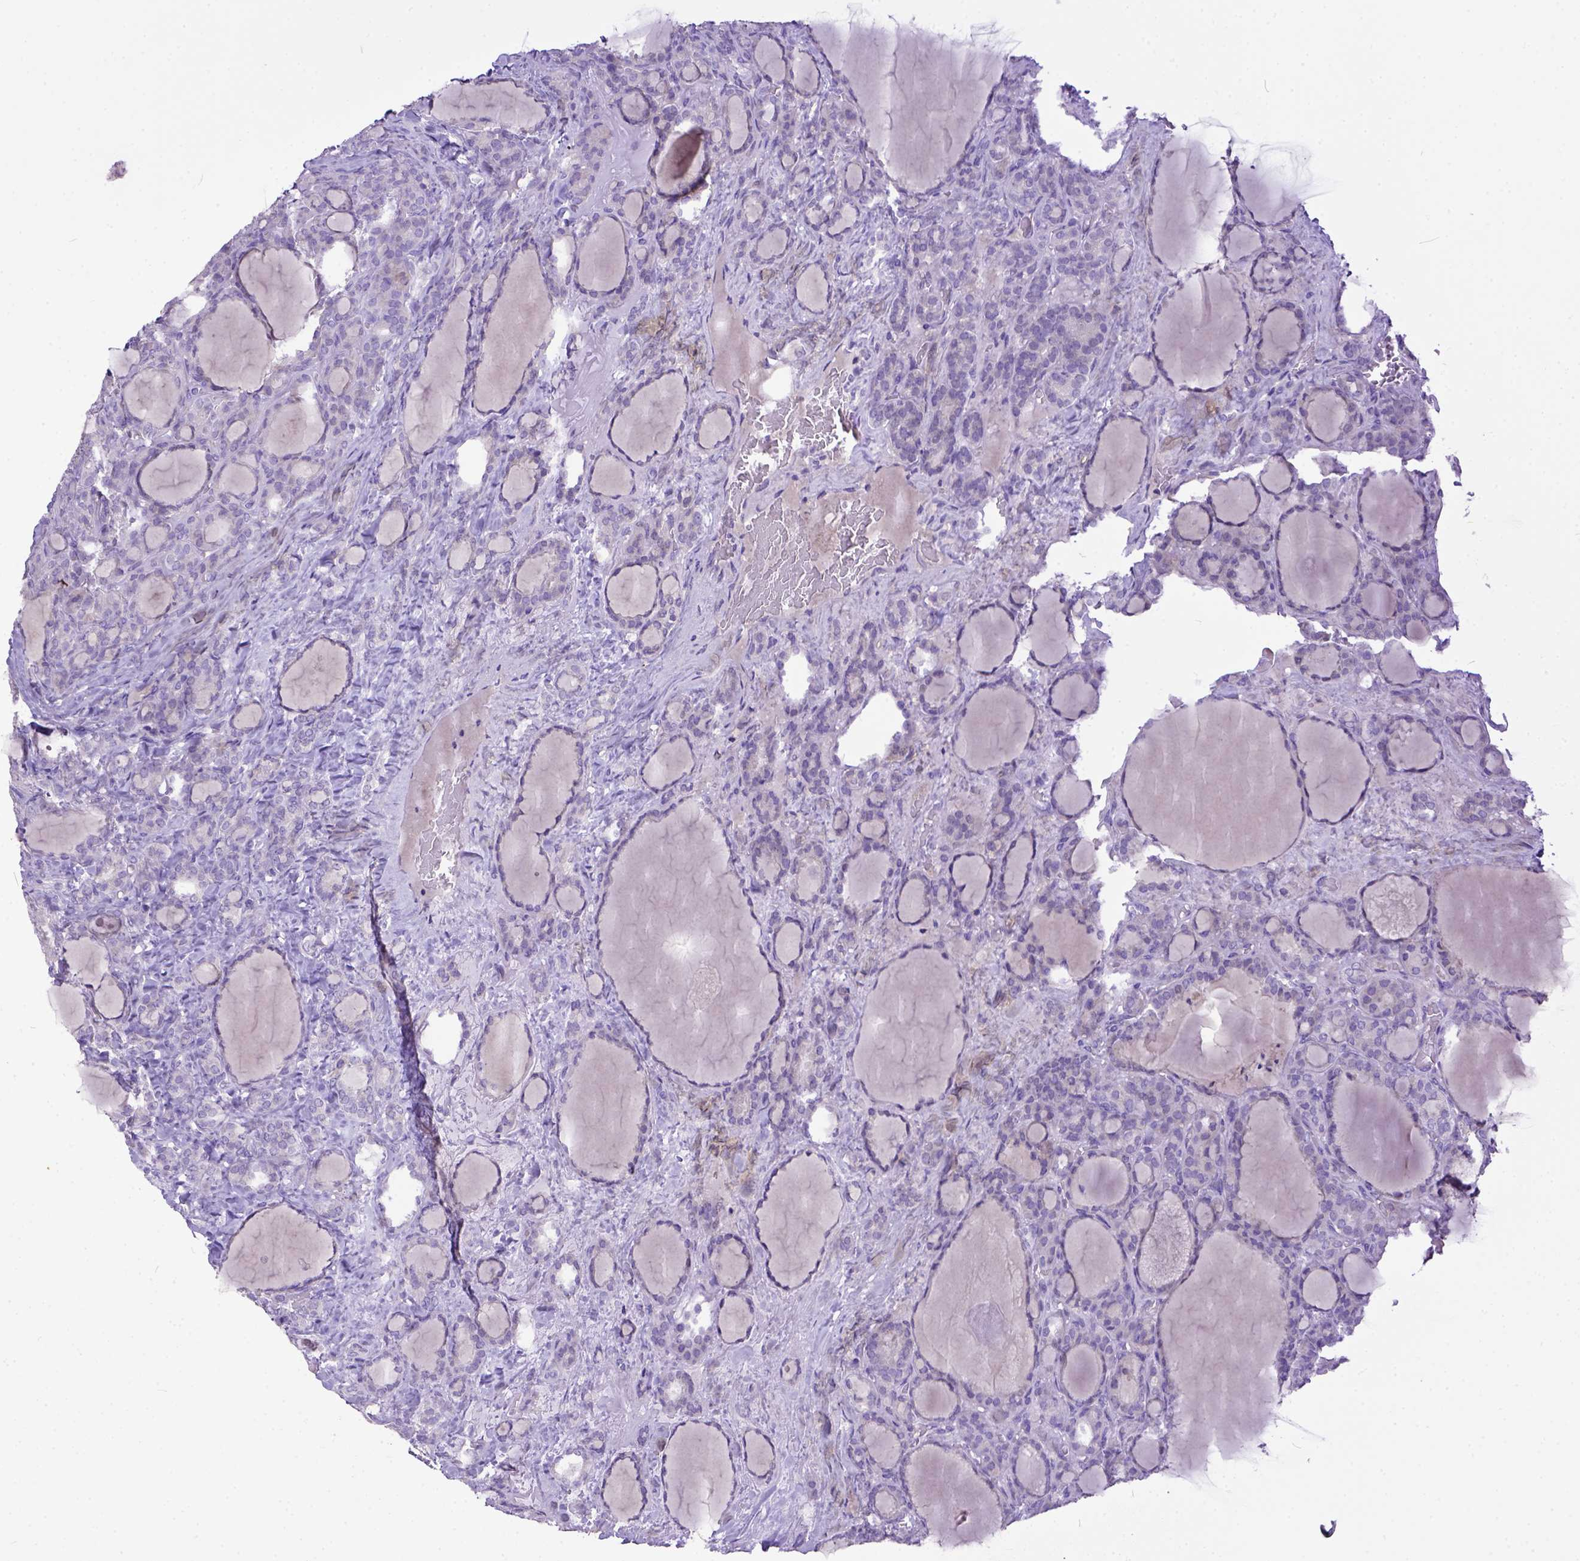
{"staining": {"intensity": "negative", "quantity": "none", "location": "none"}, "tissue": "thyroid cancer", "cell_type": "Tumor cells", "image_type": "cancer", "snomed": [{"axis": "morphology", "description": "Normal tissue, NOS"}, {"axis": "morphology", "description": "Follicular adenoma carcinoma, NOS"}, {"axis": "topography", "description": "Thyroid gland"}], "caption": "Thyroid follicular adenoma carcinoma was stained to show a protein in brown. There is no significant staining in tumor cells. Nuclei are stained in blue.", "gene": "KIT", "patient": {"sex": "female", "age": 31}}